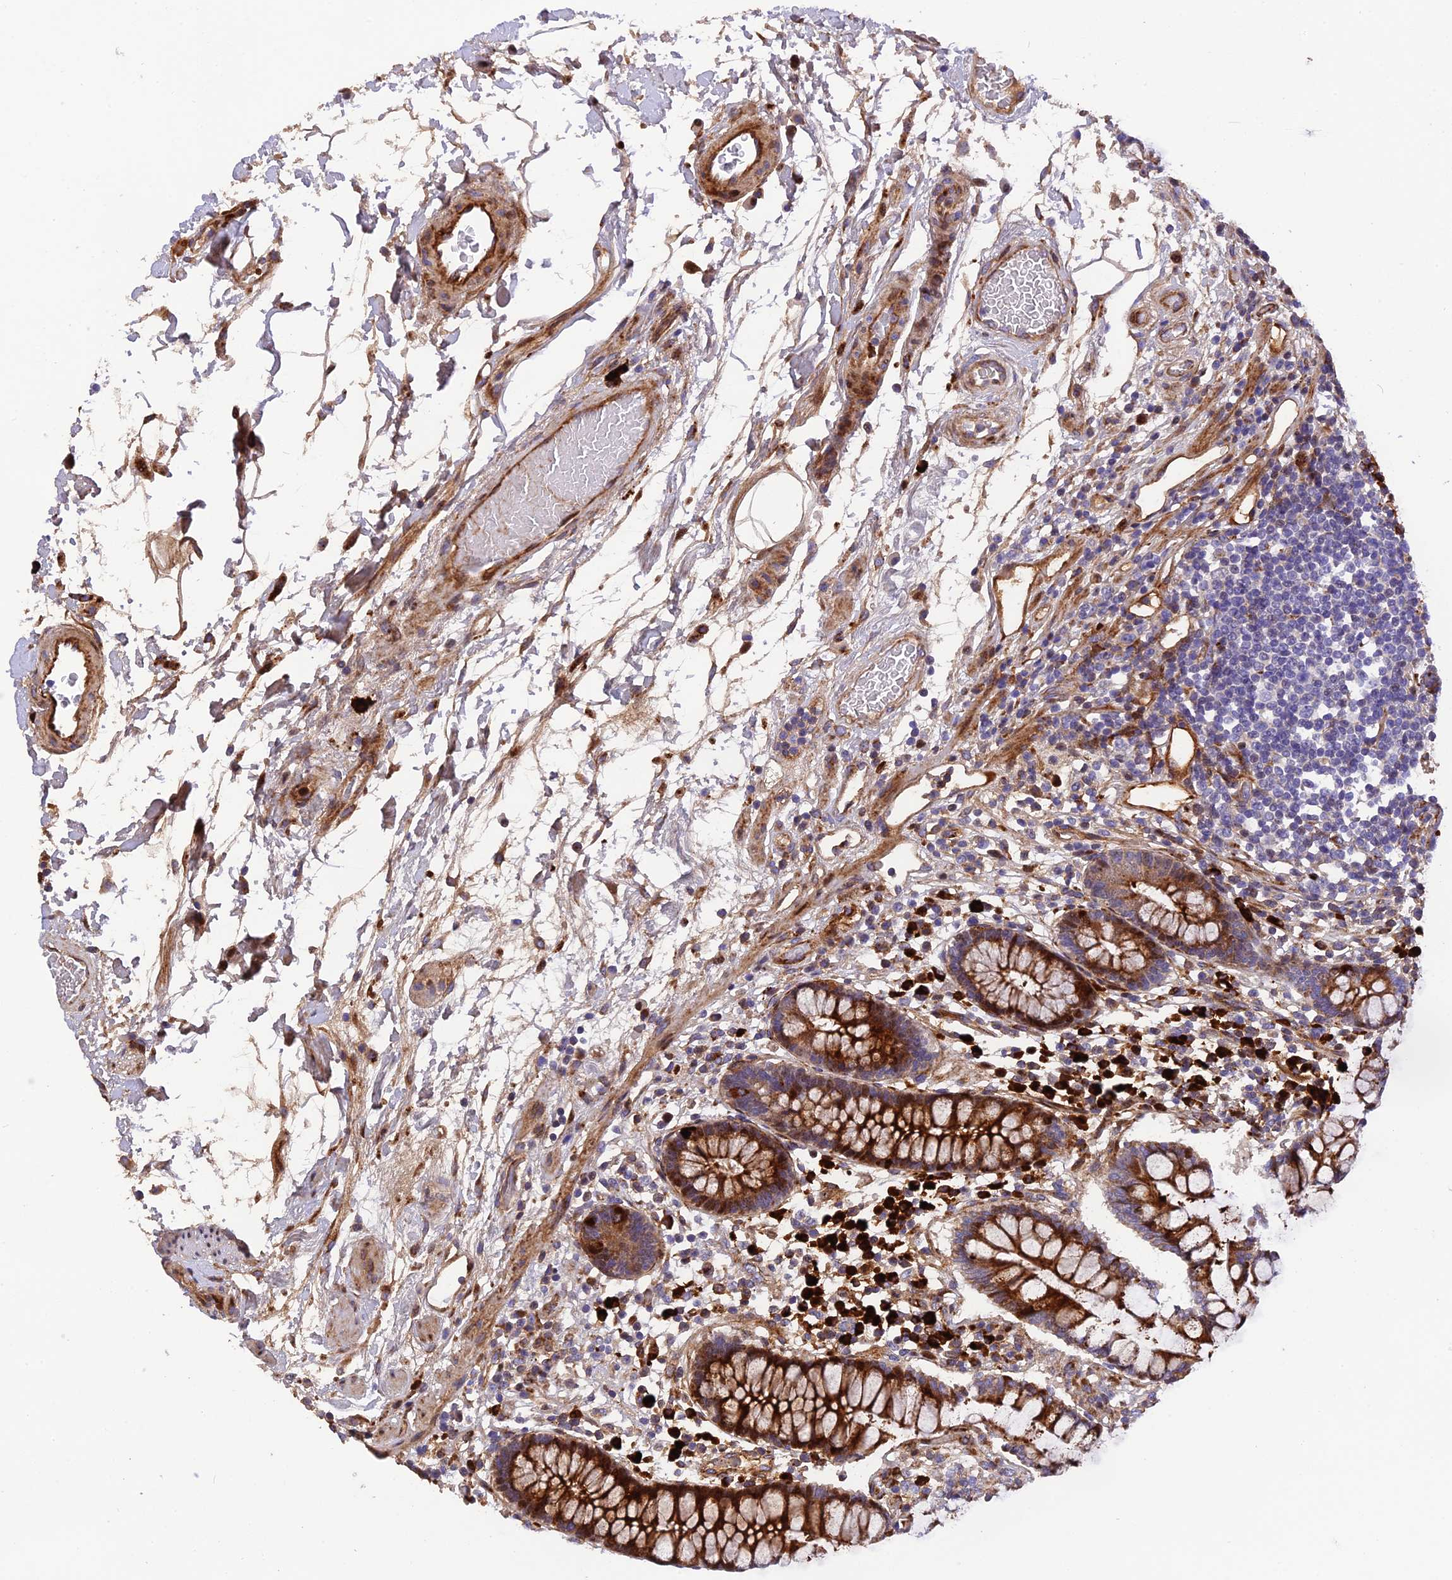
{"staining": {"intensity": "strong", "quantity": ">75%", "location": "cytoplasmic/membranous"}, "tissue": "colon", "cell_type": "Endothelial cells", "image_type": "normal", "snomed": [{"axis": "morphology", "description": "Normal tissue, NOS"}, {"axis": "topography", "description": "Colon"}], "caption": "A high amount of strong cytoplasmic/membranous expression is present in about >75% of endothelial cells in normal colon.", "gene": "CPSF4L", "patient": {"sex": "female", "age": 79}}